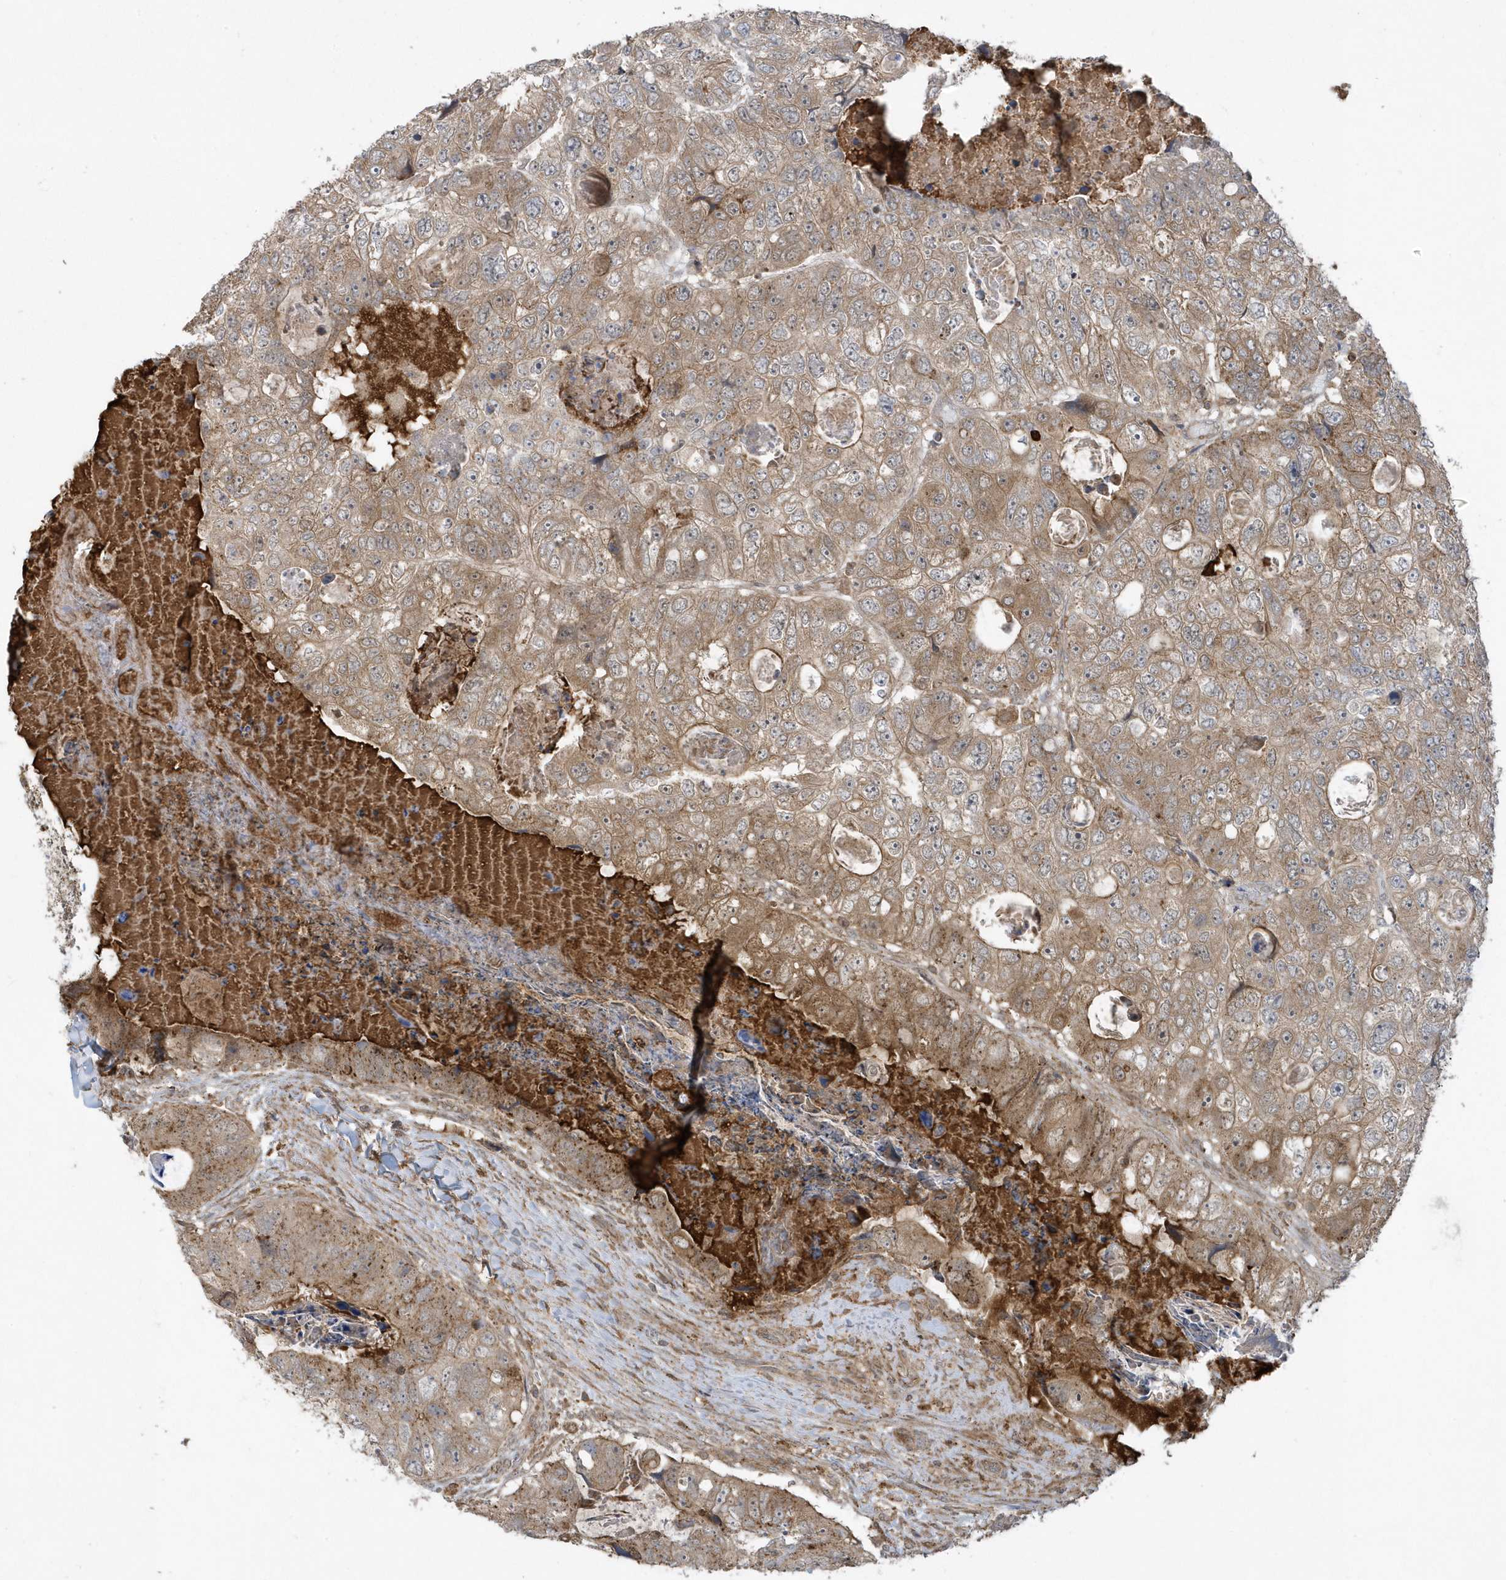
{"staining": {"intensity": "moderate", "quantity": ">75%", "location": "cytoplasmic/membranous"}, "tissue": "colorectal cancer", "cell_type": "Tumor cells", "image_type": "cancer", "snomed": [{"axis": "morphology", "description": "Adenocarcinoma, NOS"}, {"axis": "topography", "description": "Rectum"}], "caption": "Human colorectal adenocarcinoma stained with a protein marker shows moderate staining in tumor cells.", "gene": "STAMBP", "patient": {"sex": "male", "age": 59}}